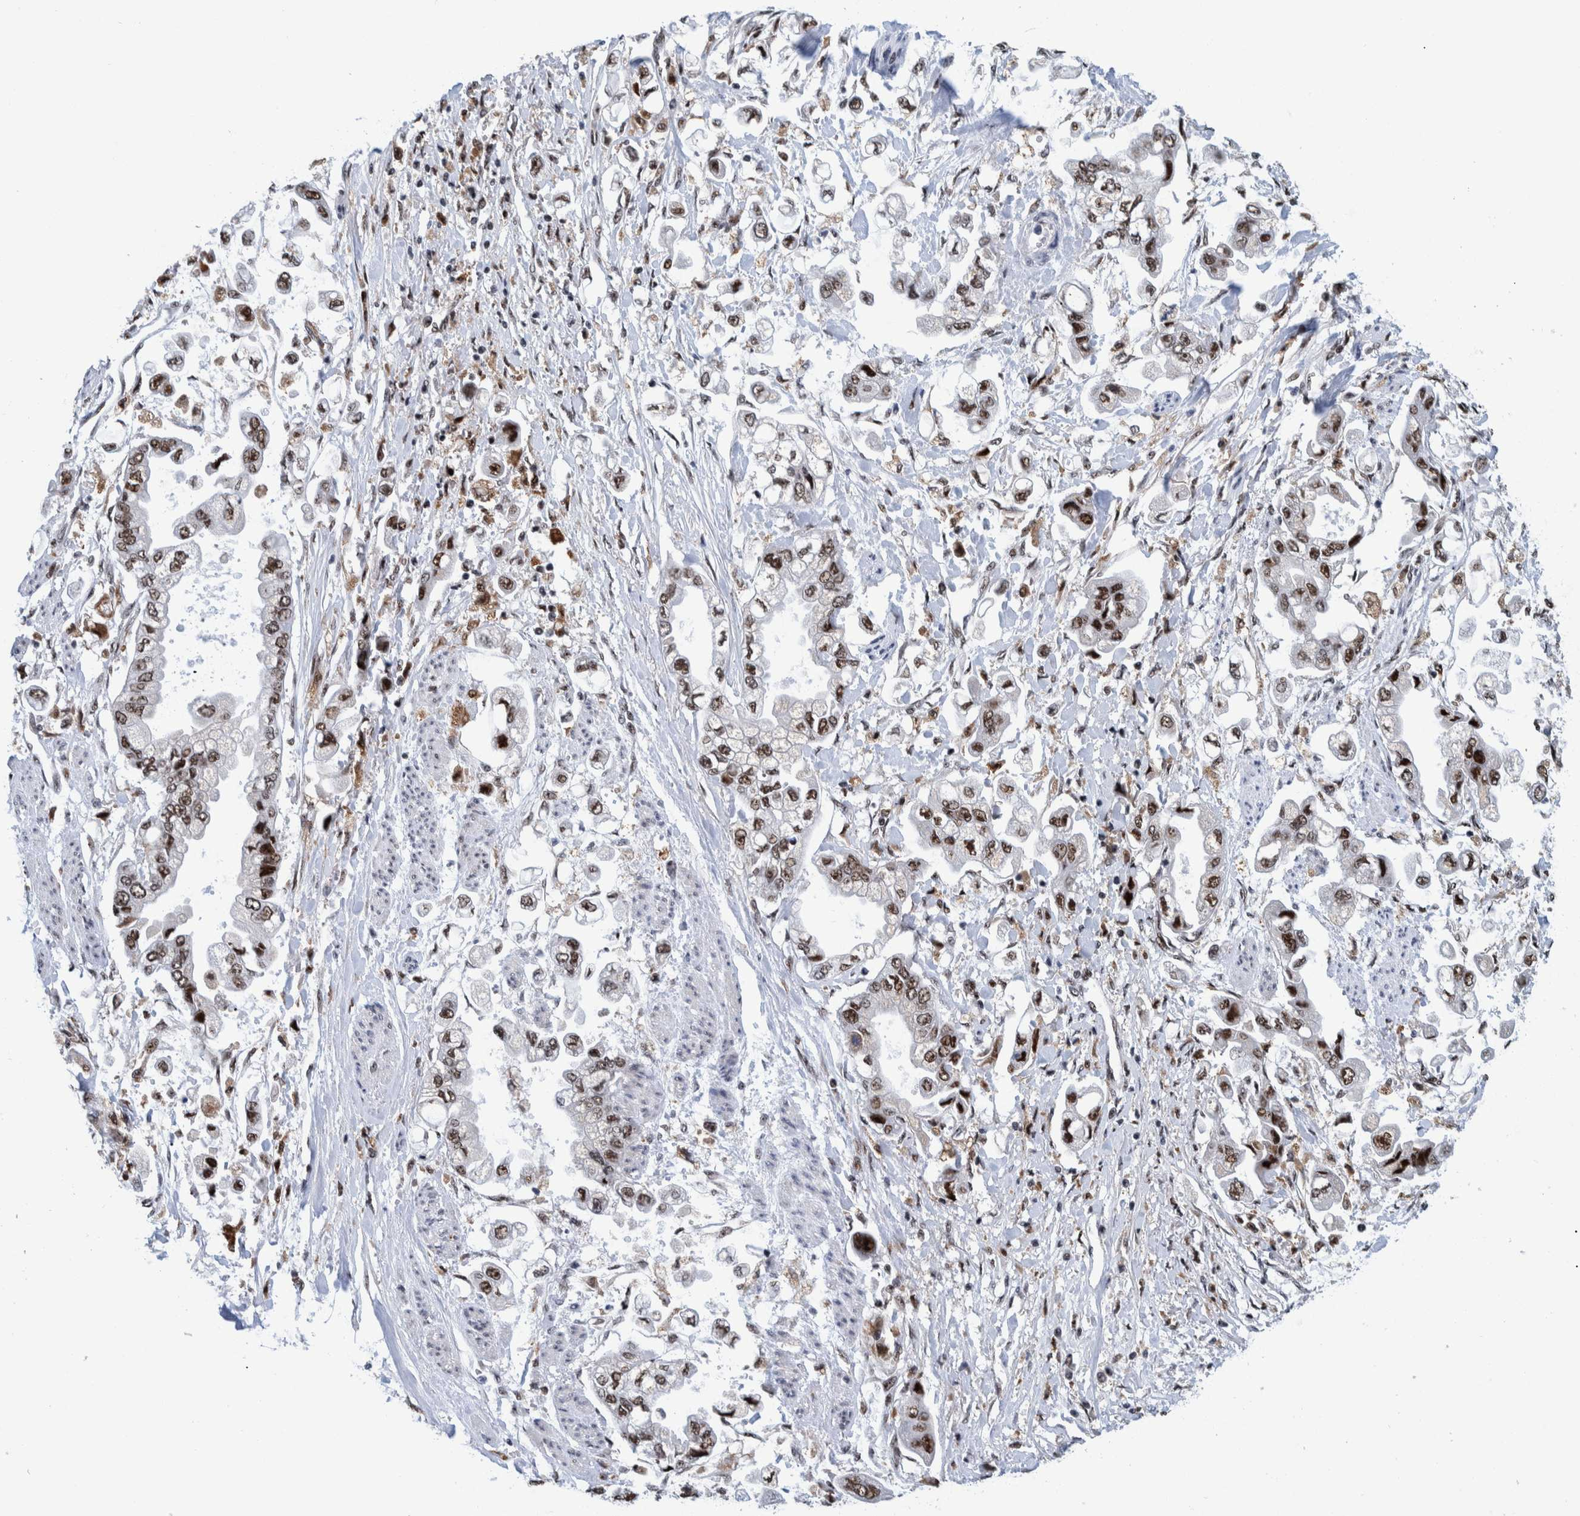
{"staining": {"intensity": "moderate", "quantity": ">75%", "location": "nuclear"}, "tissue": "stomach cancer", "cell_type": "Tumor cells", "image_type": "cancer", "snomed": [{"axis": "morphology", "description": "Normal tissue, NOS"}, {"axis": "morphology", "description": "Adenocarcinoma, NOS"}, {"axis": "topography", "description": "Stomach"}], "caption": "IHC of stomach cancer (adenocarcinoma) exhibits medium levels of moderate nuclear positivity in about >75% of tumor cells. (brown staining indicates protein expression, while blue staining denotes nuclei).", "gene": "EFTUD2", "patient": {"sex": "male", "age": 62}}